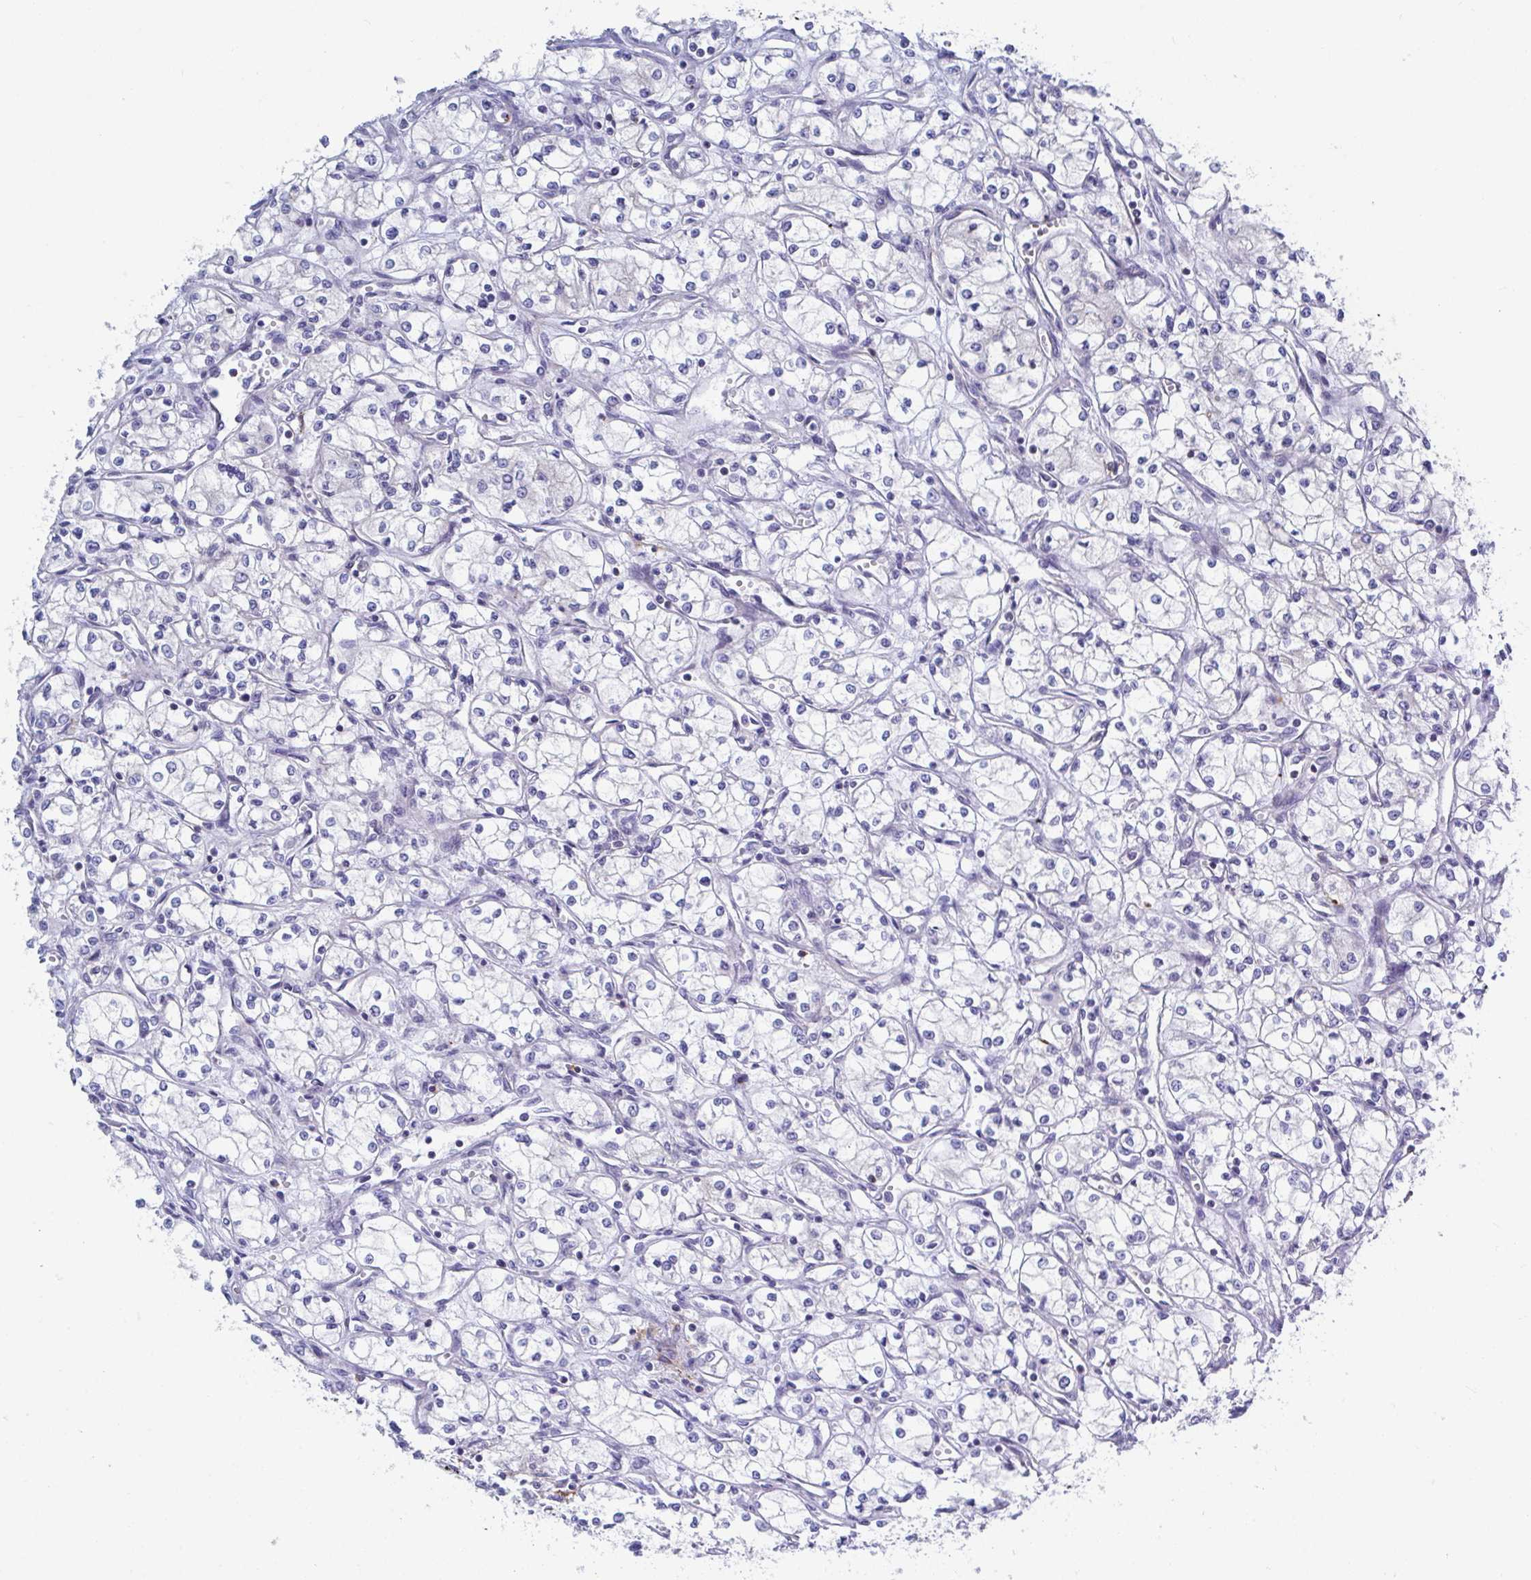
{"staining": {"intensity": "negative", "quantity": "none", "location": "none"}, "tissue": "renal cancer", "cell_type": "Tumor cells", "image_type": "cancer", "snomed": [{"axis": "morphology", "description": "Normal tissue, NOS"}, {"axis": "morphology", "description": "Adenocarcinoma, NOS"}, {"axis": "topography", "description": "Kidney"}], "caption": "The image reveals no significant positivity in tumor cells of renal cancer.", "gene": "FRMD3", "patient": {"sex": "male", "age": 59}}